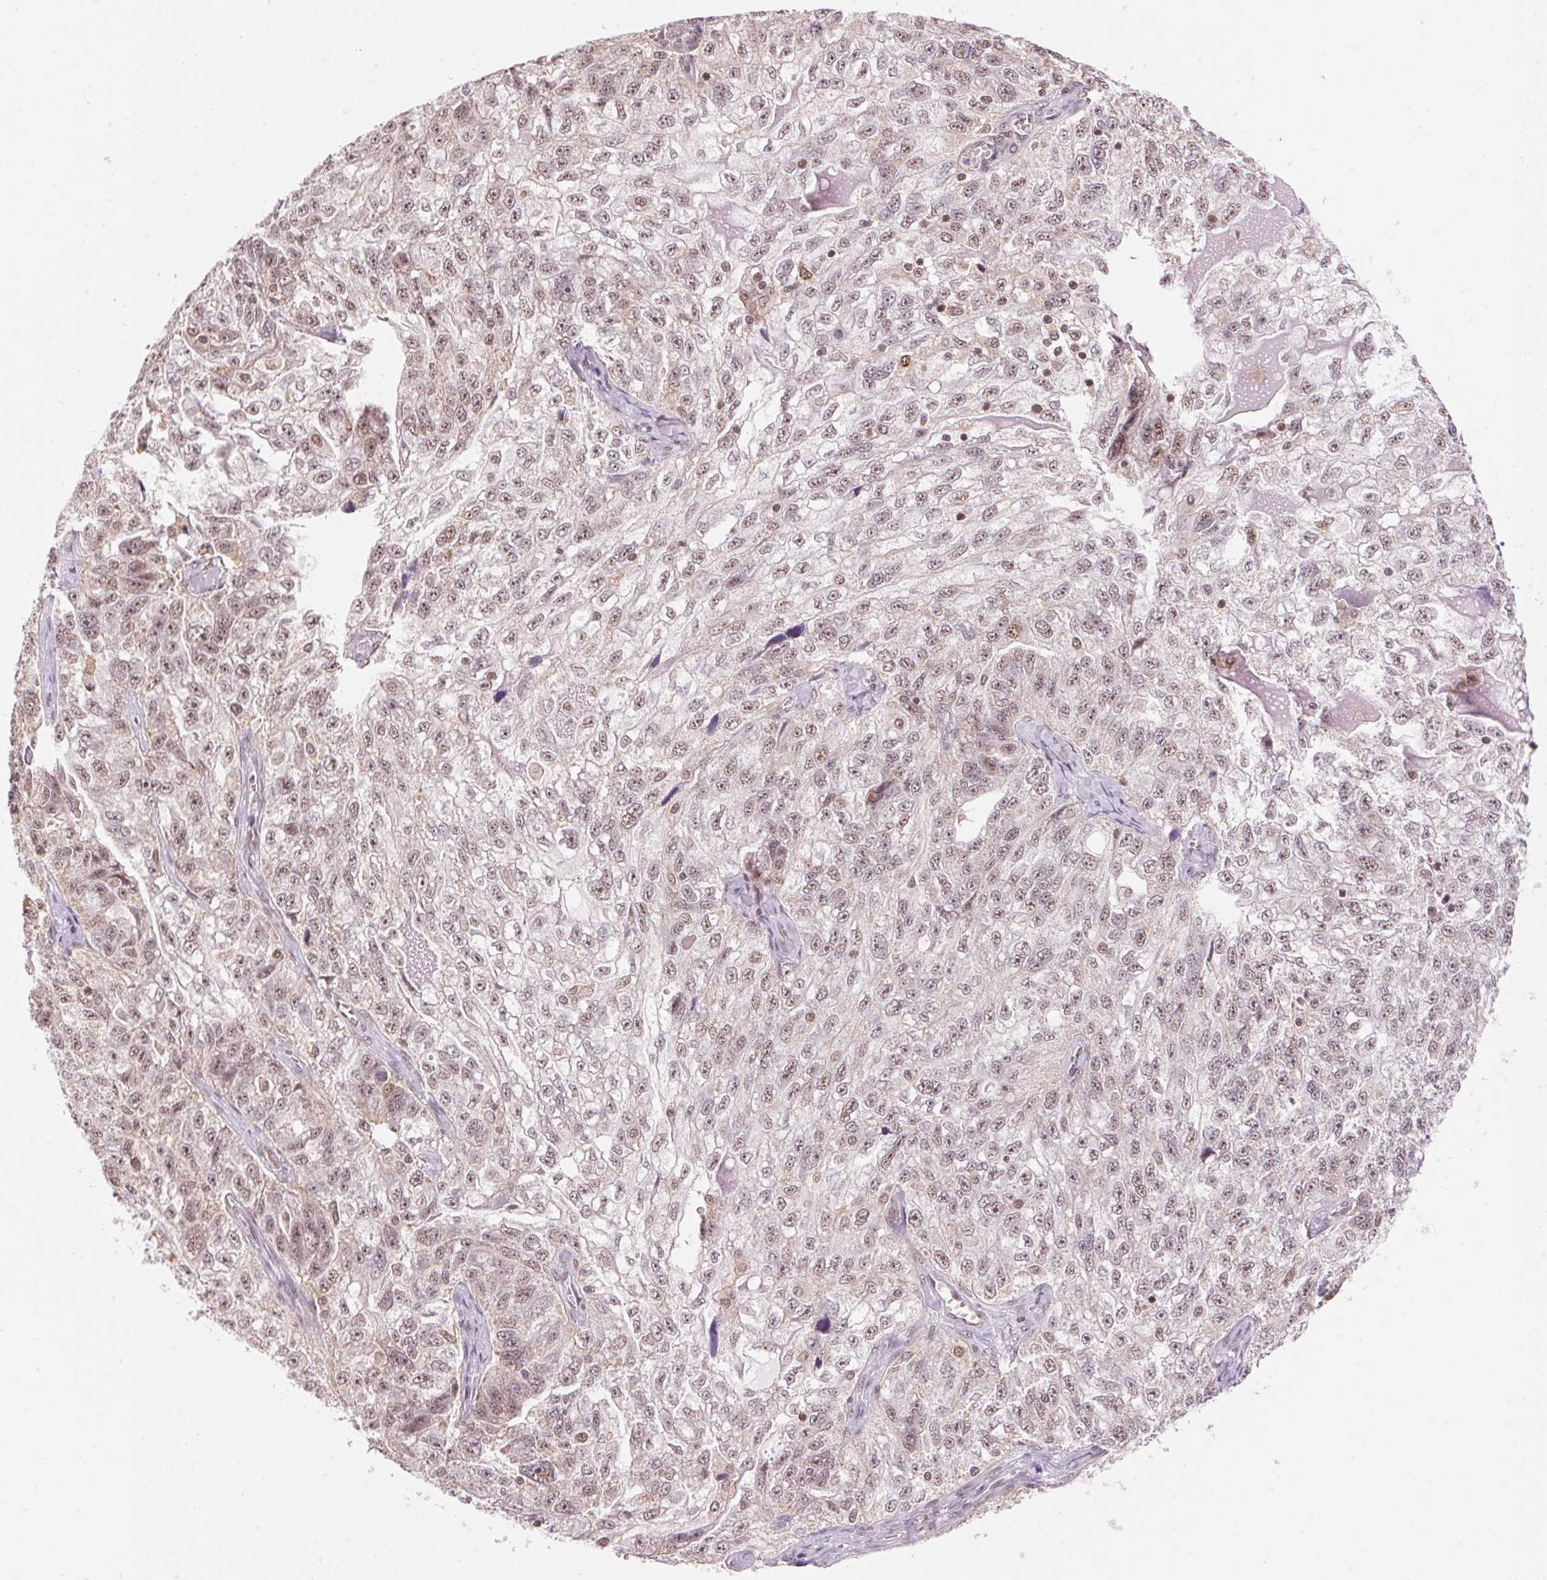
{"staining": {"intensity": "weak", "quantity": ">75%", "location": "nuclear"}, "tissue": "ovarian cancer", "cell_type": "Tumor cells", "image_type": "cancer", "snomed": [{"axis": "morphology", "description": "Cystadenocarcinoma, serous, NOS"}, {"axis": "topography", "description": "Ovary"}], "caption": "A high-resolution histopathology image shows IHC staining of ovarian cancer, which demonstrates weak nuclear positivity in about >75% of tumor cells. (Stains: DAB in brown, nuclei in blue, Microscopy: brightfield microscopy at high magnification).", "gene": "HNRNPDL", "patient": {"sex": "female", "age": 51}}